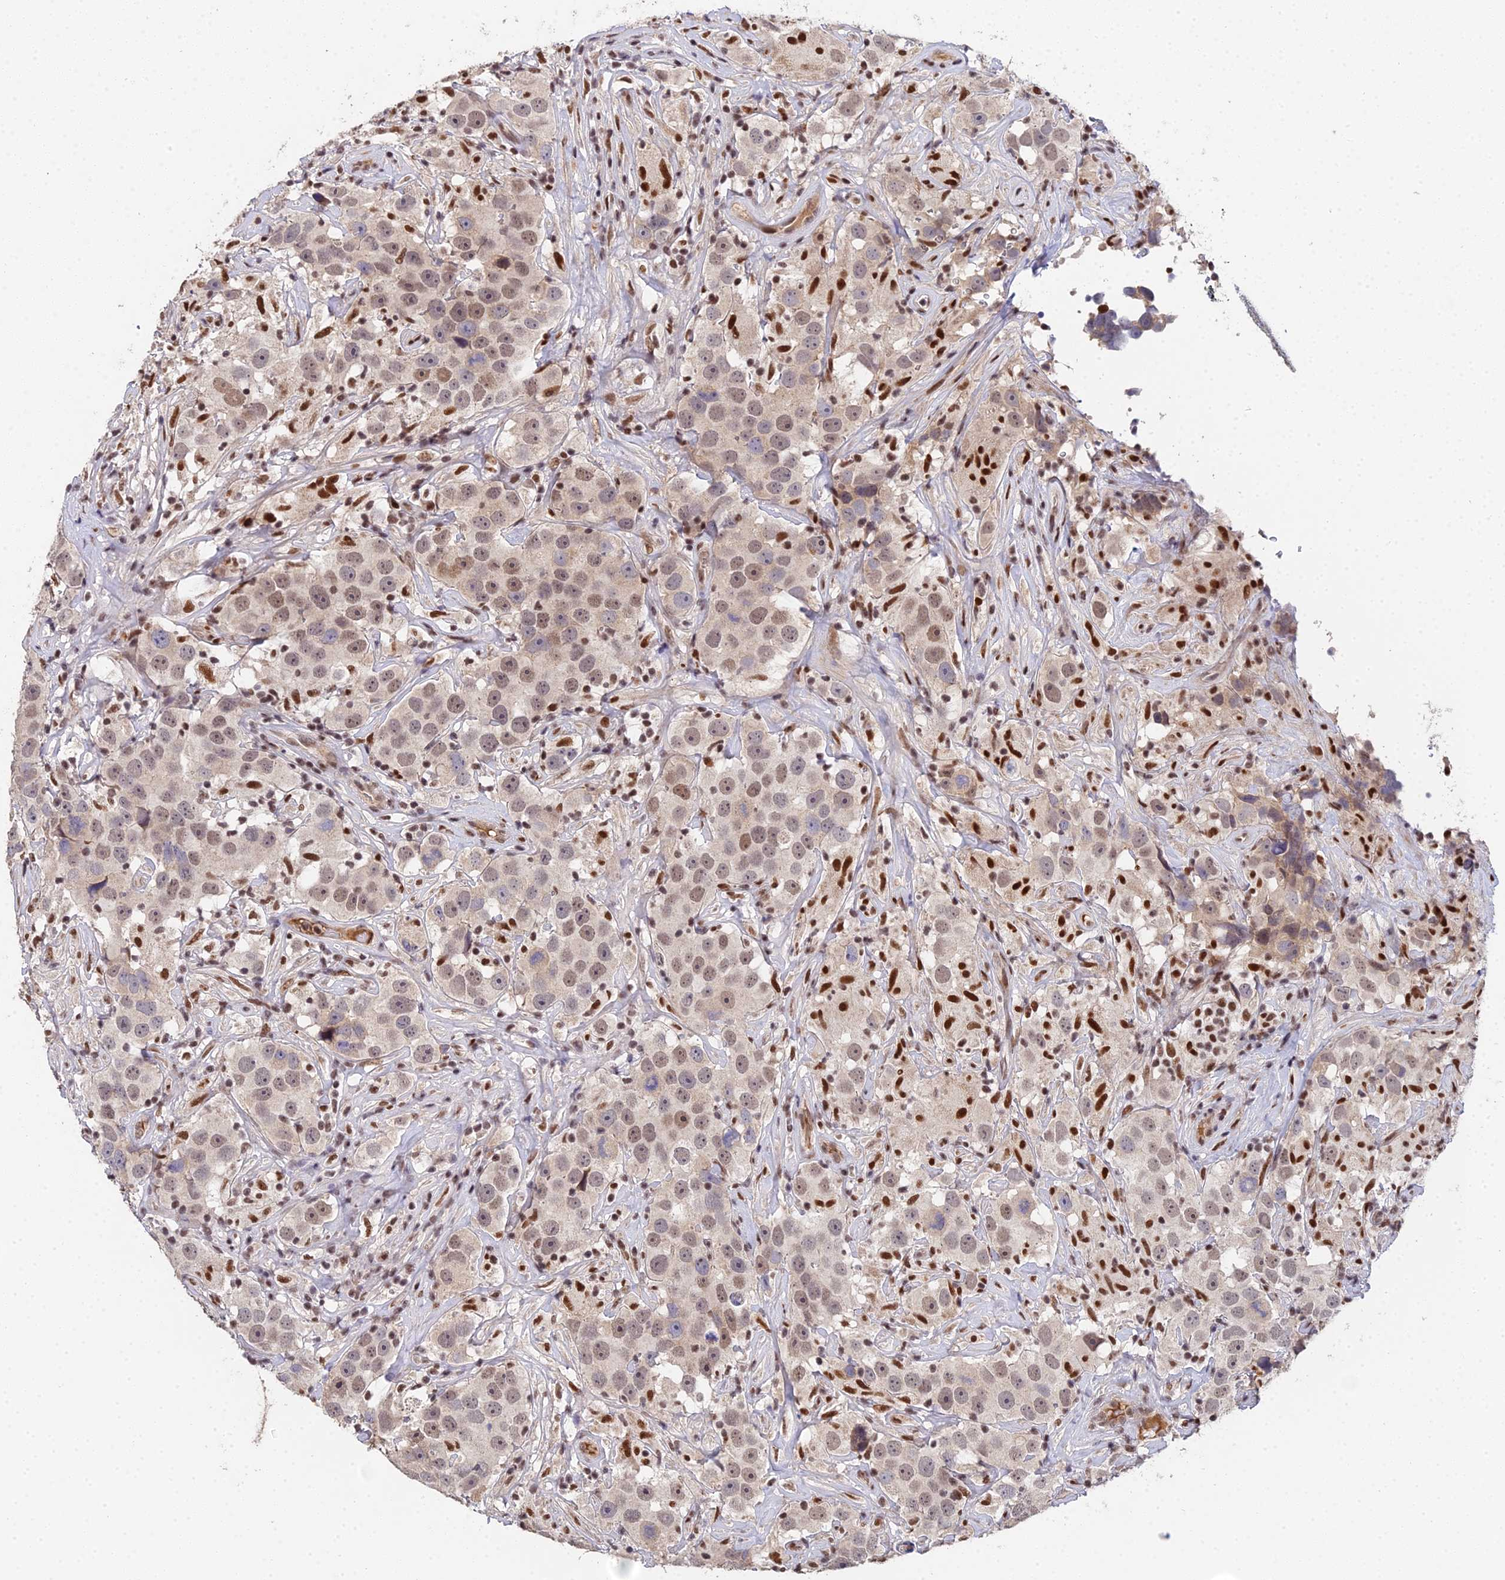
{"staining": {"intensity": "weak", "quantity": "25%-75%", "location": "nuclear"}, "tissue": "testis cancer", "cell_type": "Tumor cells", "image_type": "cancer", "snomed": [{"axis": "morphology", "description": "Seminoma, NOS"}, {"axis": "topography", "description": "Testis"}], "caption": "Testis cancer was stained to show a protein in brown. There is low levels of weak nuclear staining in about 25%-75% of tumor cells.", "gene": "ERCC5", "patient": {"sex": "male", "age": 49}}